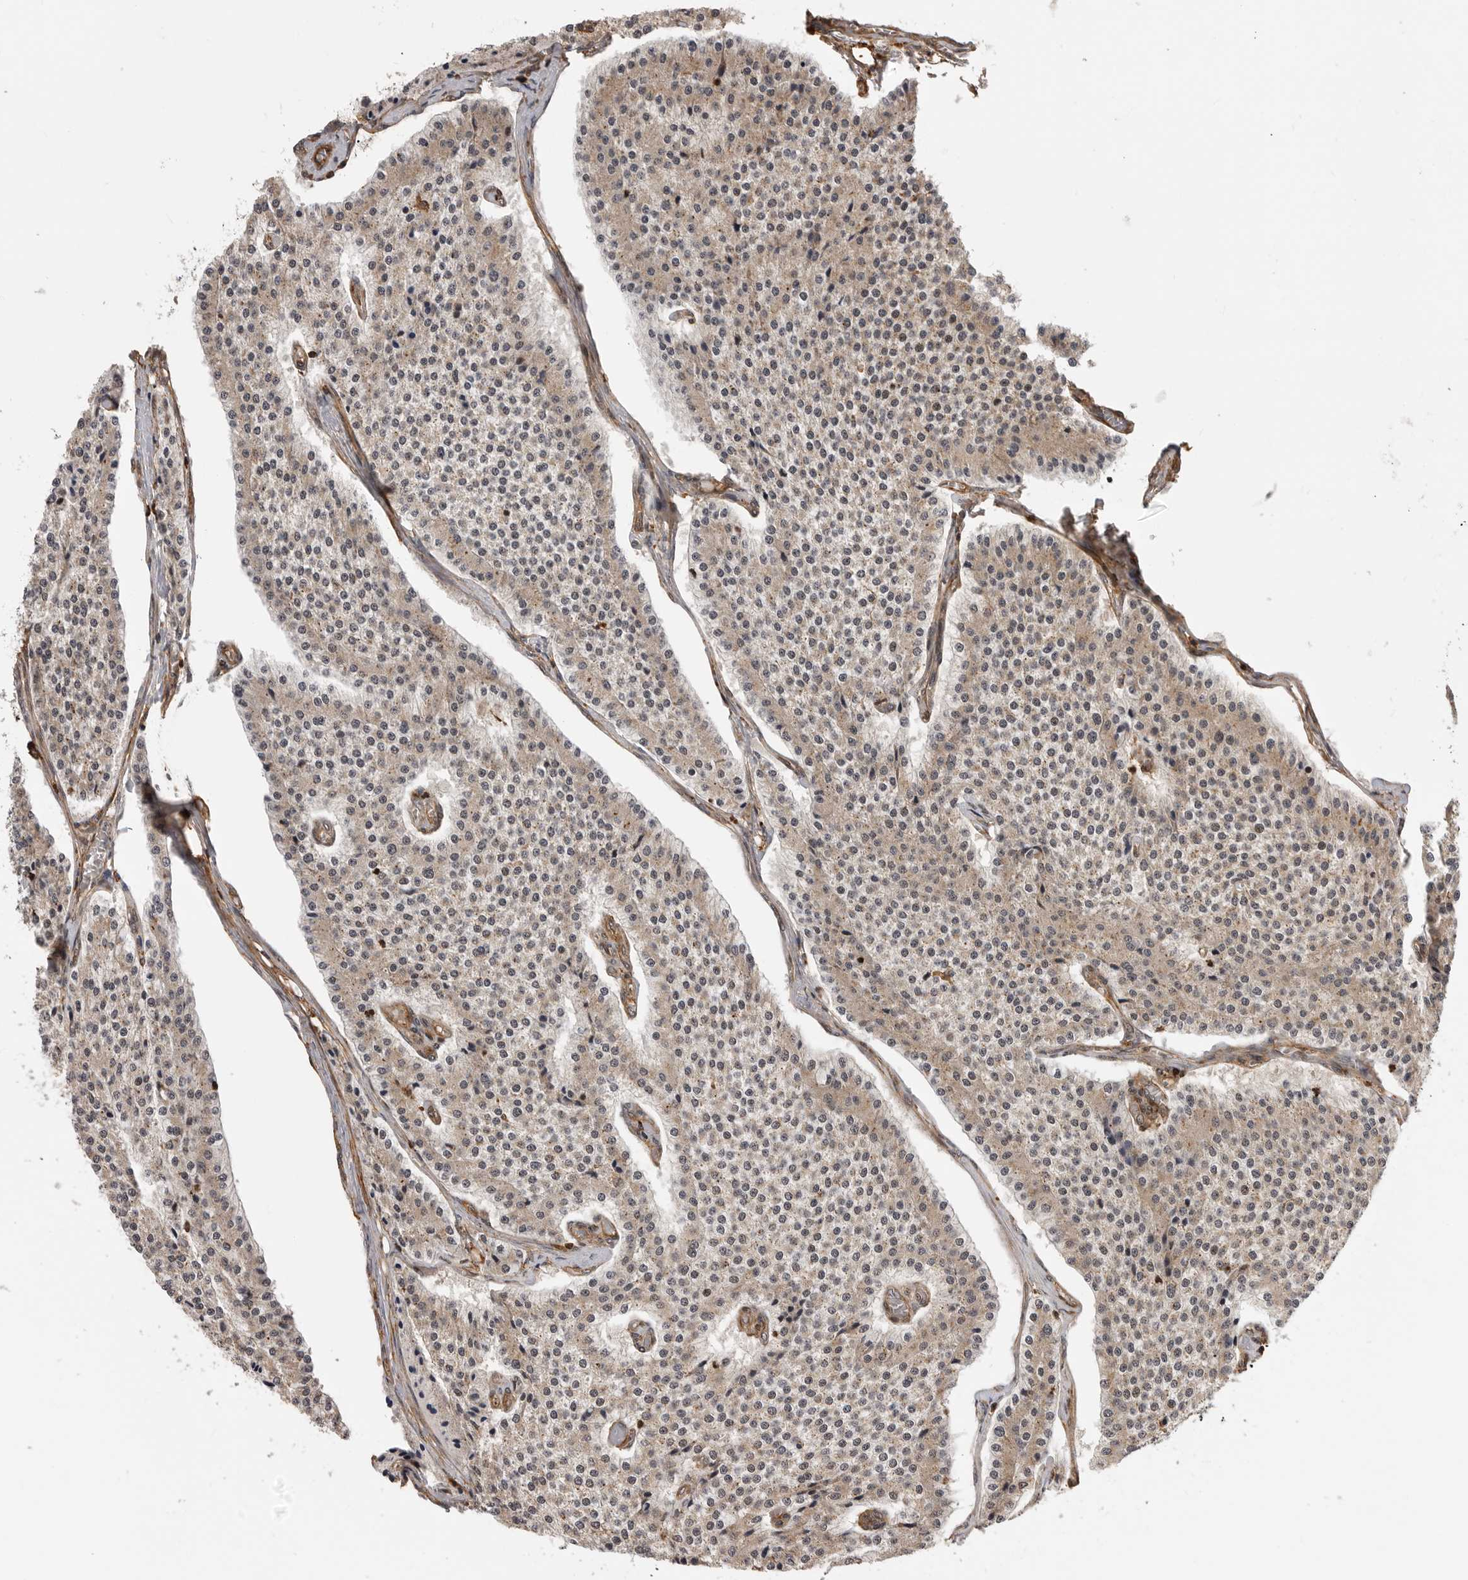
{"staining": {"intensity": "weak", "quantity": "25%-75%", "location": "cytoplasmic/membranous"}, "tissue": "carcinoid", "cell_type": "Tumor cells", "image_type": "cancer", "snomed": [{"axis": "morphology", "description": "Carcinoid, malignant, NOS"}, {"axis": "topography", "description": "Colon"}], "caption": "Approximately 25%-75% of tumor cells in malignant carcinoid show weak cytoplasmic/membranous protein staining as visualized by brown immunohistochemical staining.", "gene": "TRIM56", "patient": {"sex": "female", "age": 52}}